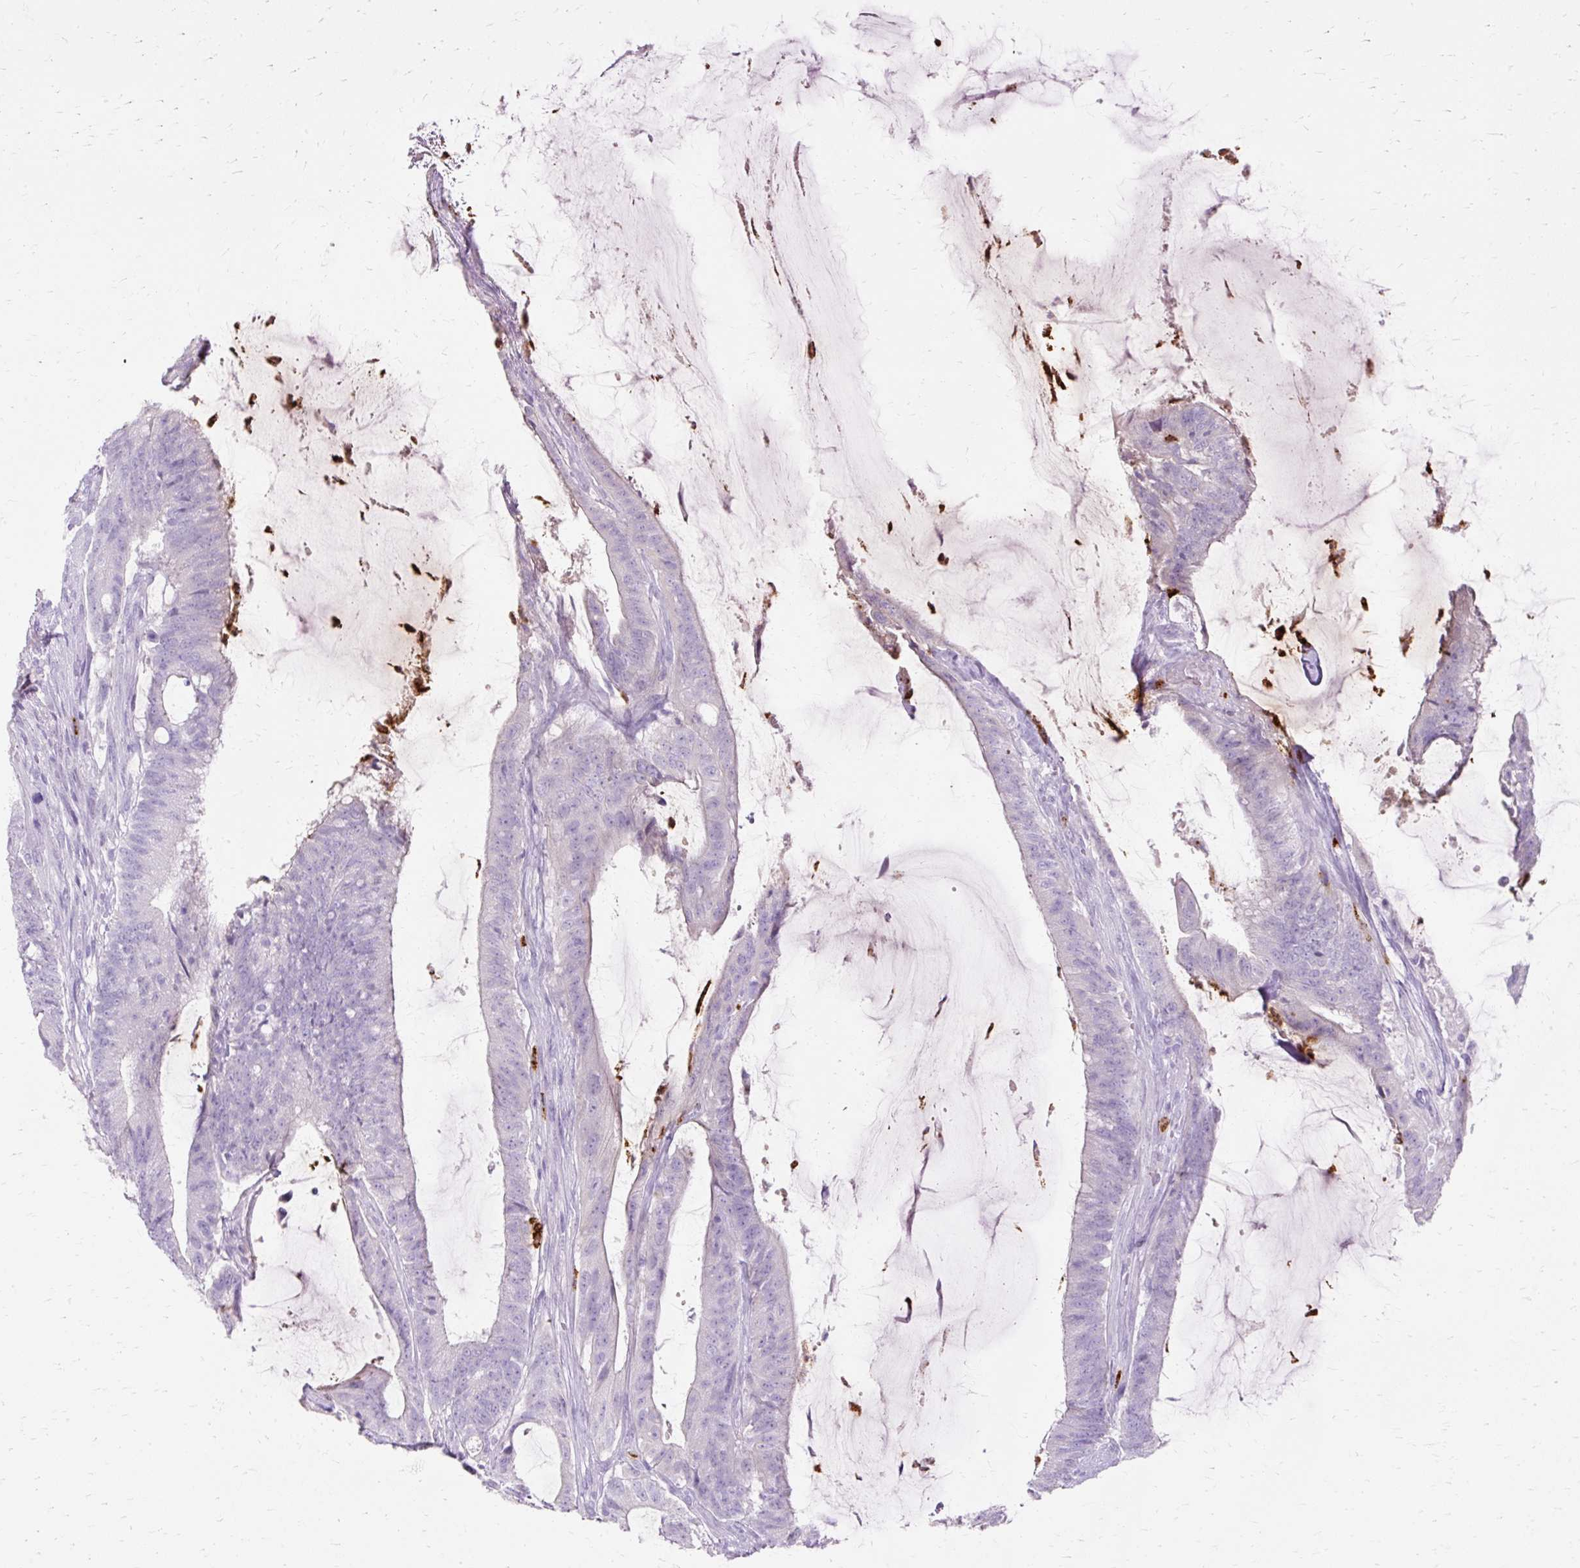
{"staining": {"intensity": "negative", "quantity": "none", "location": "none"}, "tissue": "colorectal cancer", "cell_type": "Tumor cells", "image_type": "cancer", "snomed": [{"axis": "morphology", "description": "Adenocarcinoma, NOS"}, {"axis": "topography", "description": "Colon"}], "caption": "Colorectal cancer (adenocarcinoma) stained for a protein using immunohistochemistry displays no staining tumor cells.", "gene": "DEFA1", "patient": {"sex": "female", "age": 43}}